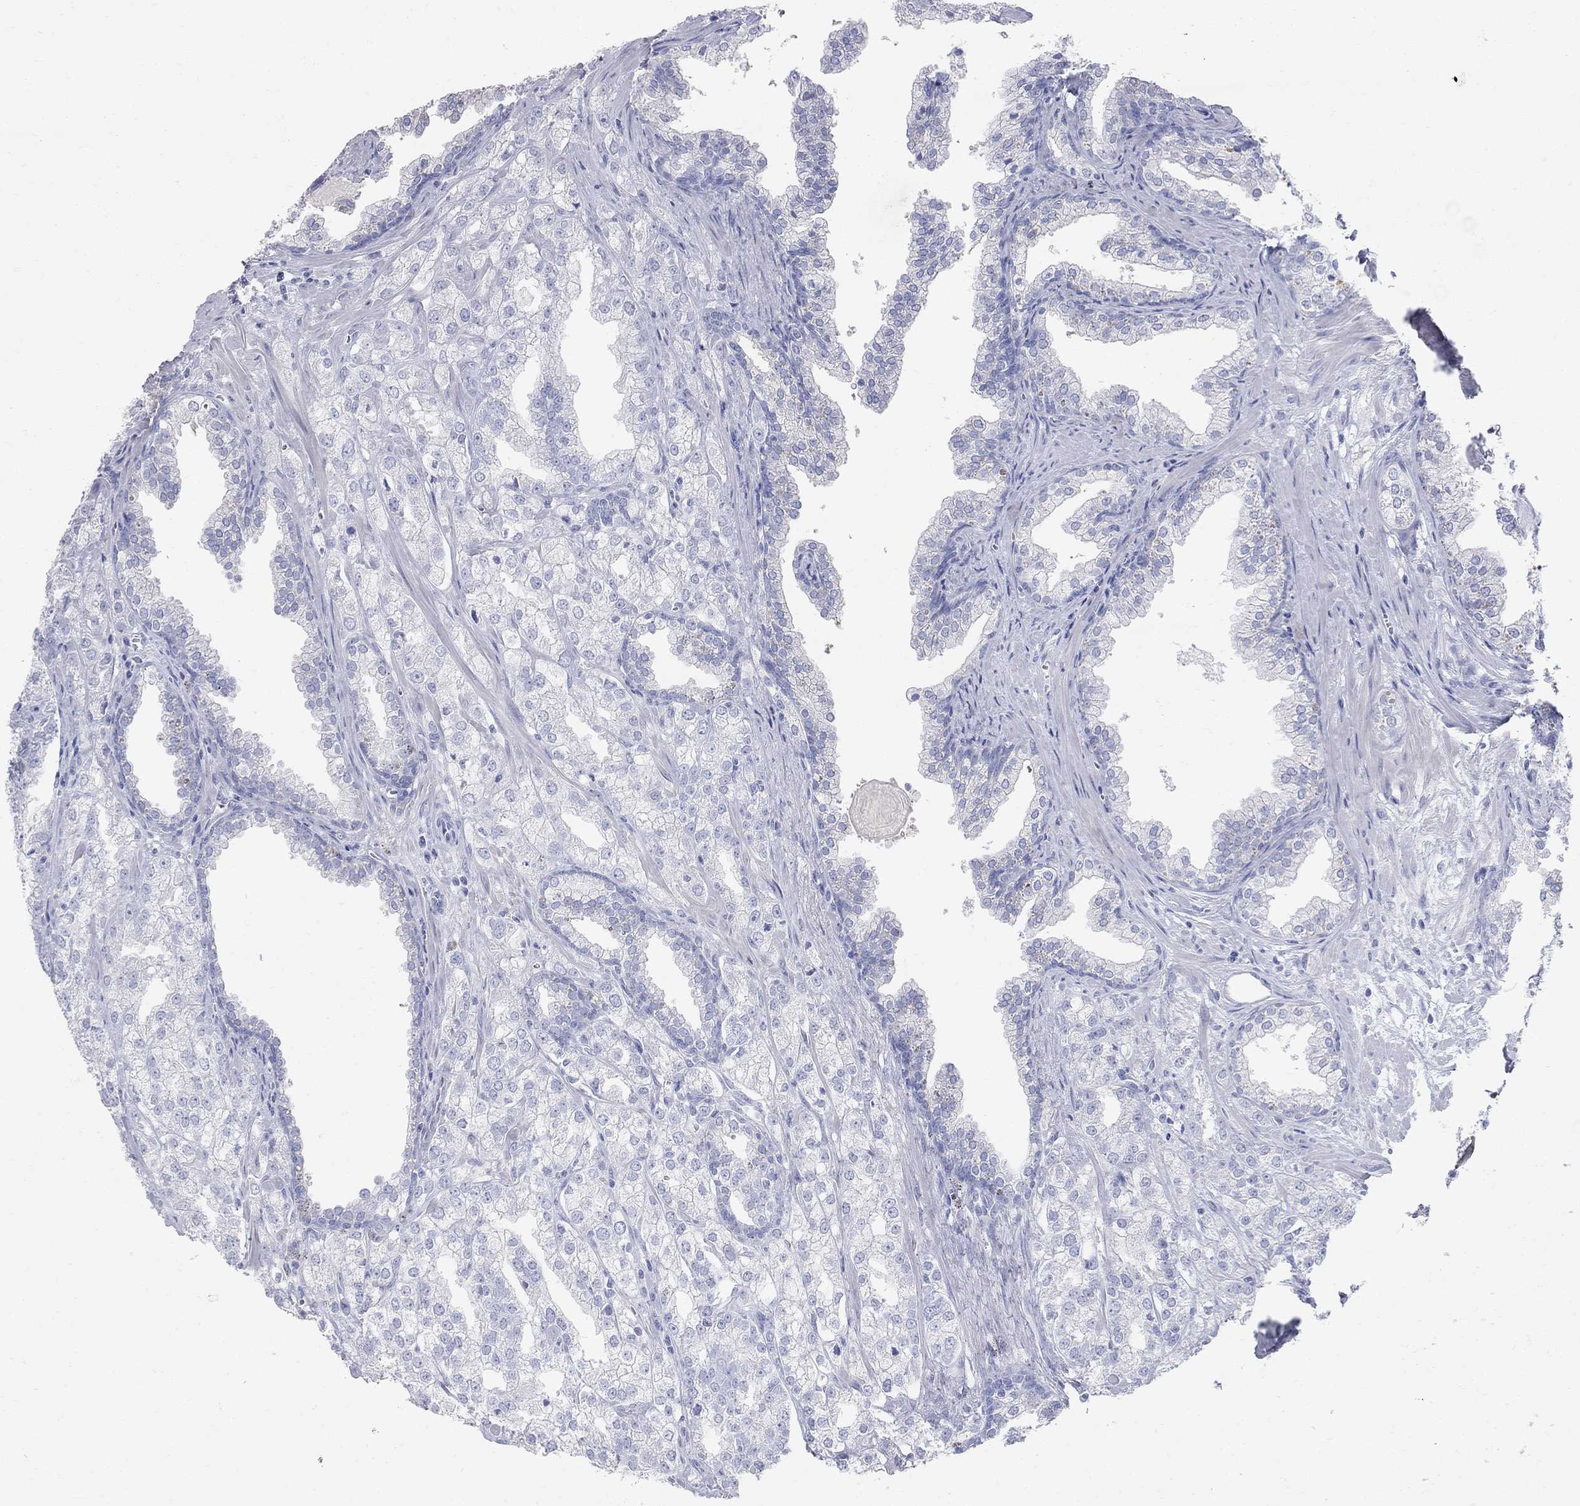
{"staining": {"intensity": "negative", "quantity": "none", "location": "none"}, "tissue": "prostate cancer", "cell_type": "Tumor cells", "image_type": "cancer", "snomed": [{"axis": "morphology", "description": "Adenocarcinoma, NOS"}, {"axis": "topography", "description": "Prostate"}], "caption": "Photomicrograph shows no protein staining in tumor cells of adenocarcinoma (prostate) tissue. (DAB (3,3'-diaminobenzidine) IHC, high magnification).", "gene": "AOX1", "patient": {"sex": "male", "age": 70}}